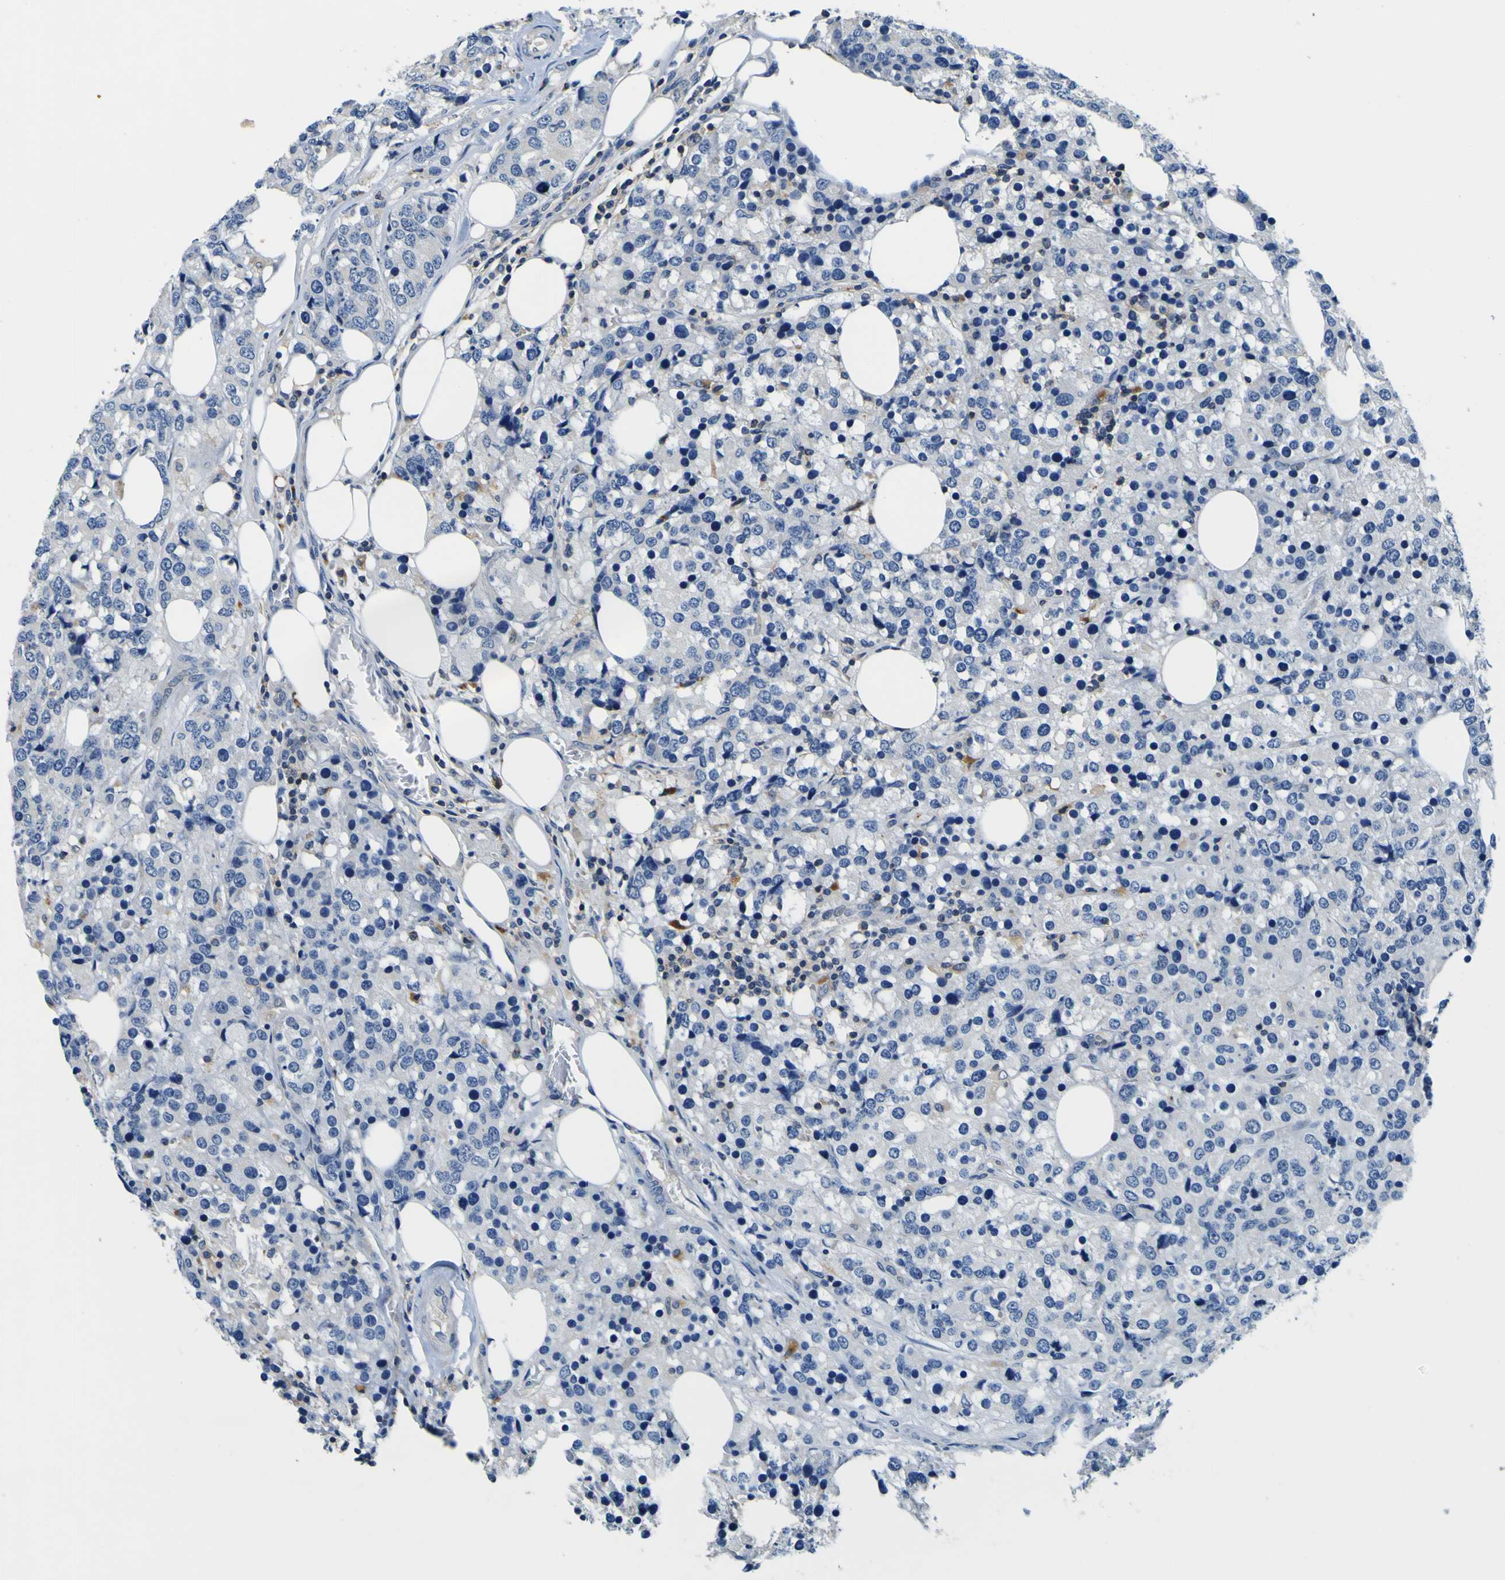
{"staining": {"intensity": "negative", "quantity": "none", "location": "none"}, "tissue": "breast cancer", "cell_type": "Tumor cells", "image_type": "cancer", "snomed": [{"axis": "morphology", "description": "Lobular carcinoma"}, {"axis": "topography", "description": "Breast"}], "caption": "Immunohistochemistry micrograph of neoplastic tissue: human breast cancer (lobular carcinoma) stained with DAB (3,3'-diaminobenzidine) displays no significant protein expression in tumor cells. Brightfield microscopy of IHC stained with DAB (brown) and hematoxylin (blue), captured at high magnification.", "gene": "TNIK", "patient": {"sex": "female", "age": 59}}